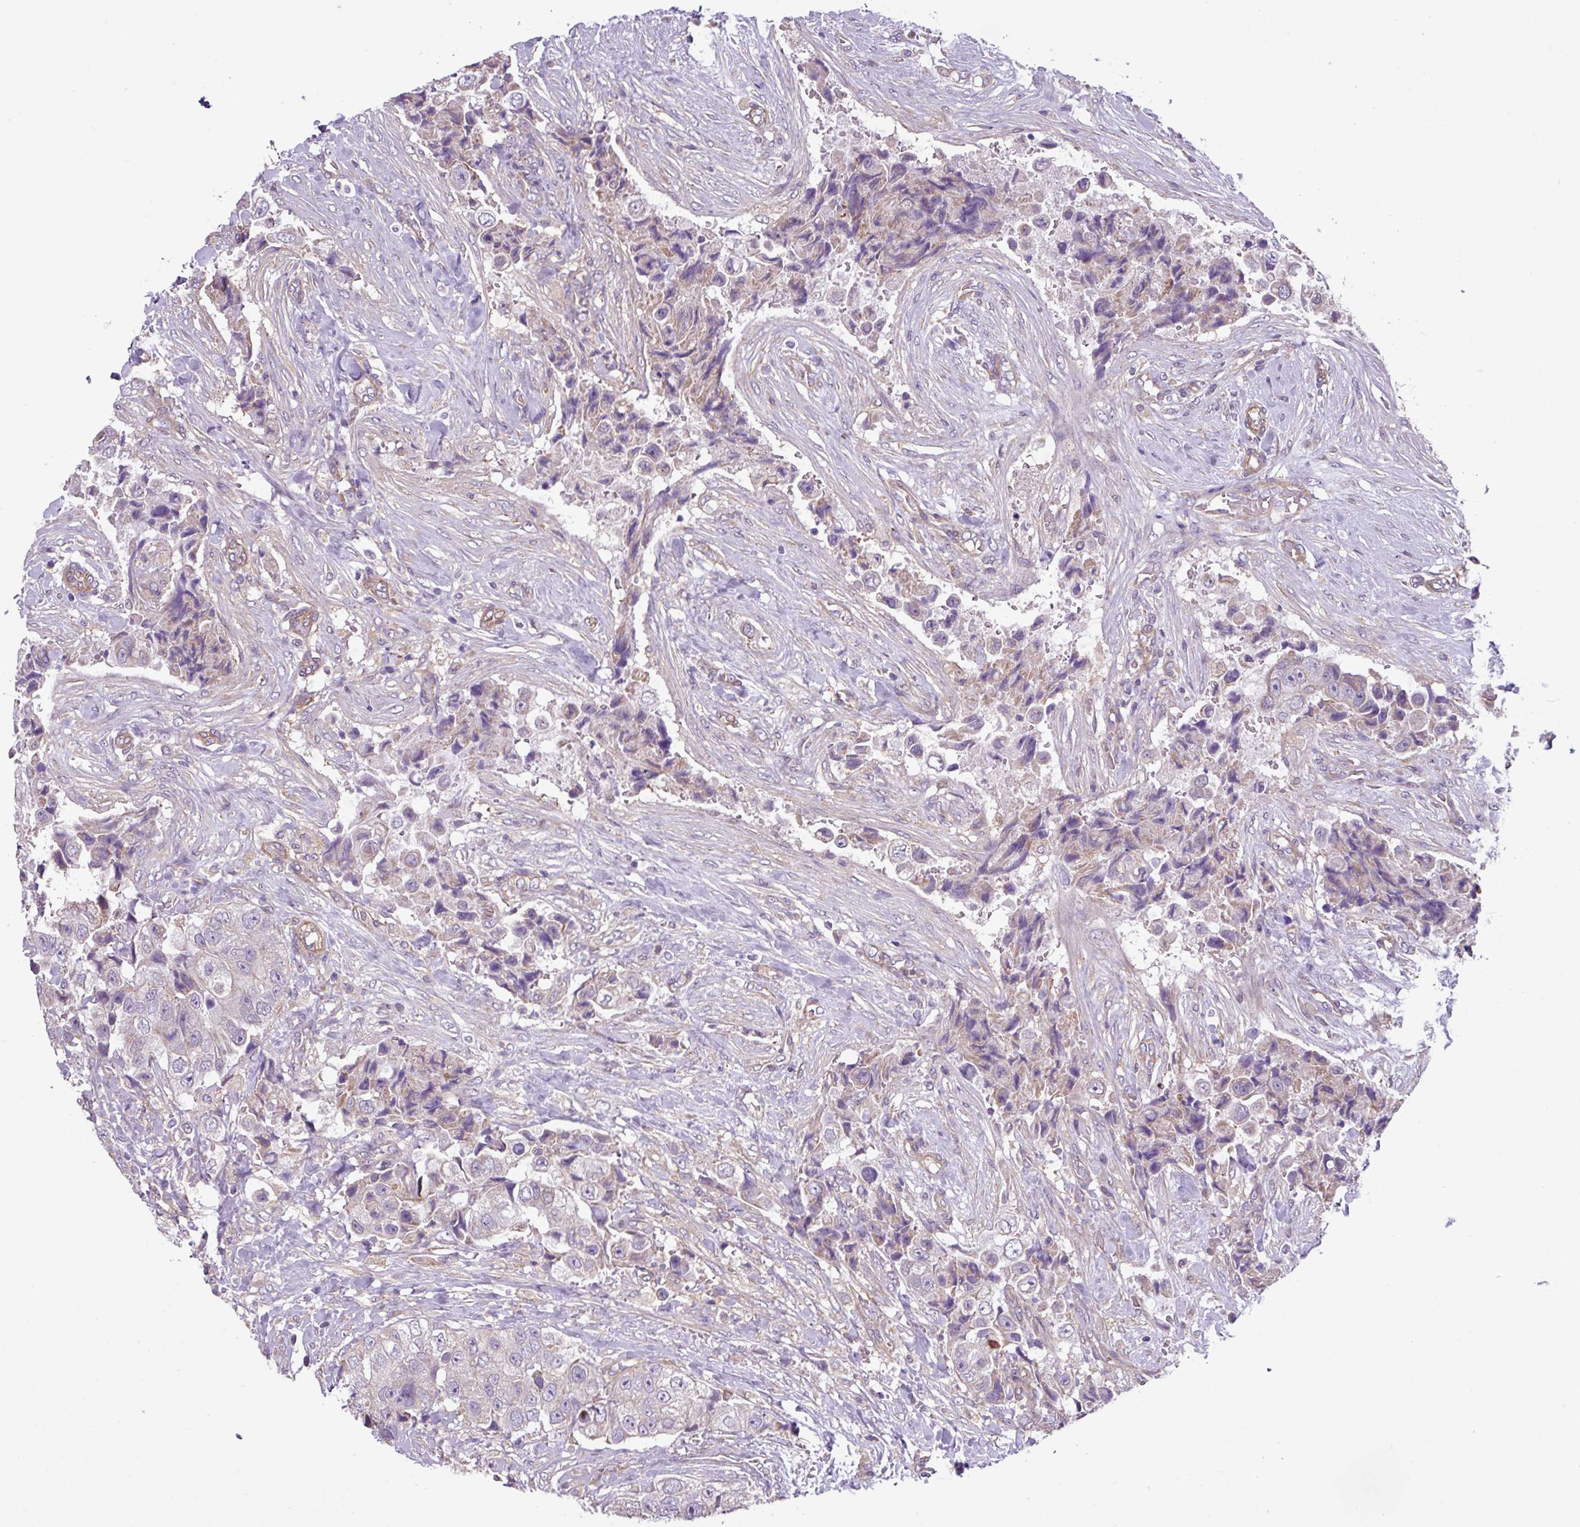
{"staining": {"intensity": "negative", "quantity": "none", "location": "none"}, "tissue": "breast cancer", "cell_type": "Tumor cells", "image_type": "cancer", "snomed": [{"axis": "morphology", "description": "Normal tissue, NOS"}, {"axis": "morphology", "description": "Duct carcinoma"}, {"axis": "topography", "description": "Breast"}], "caption": "An image of human breast cancer (infiltrating ductal carcinoma) is negative for staining in tumor cells.", "gene": "SLC23A2", "patient": {"sex": "female", "age": 62}}